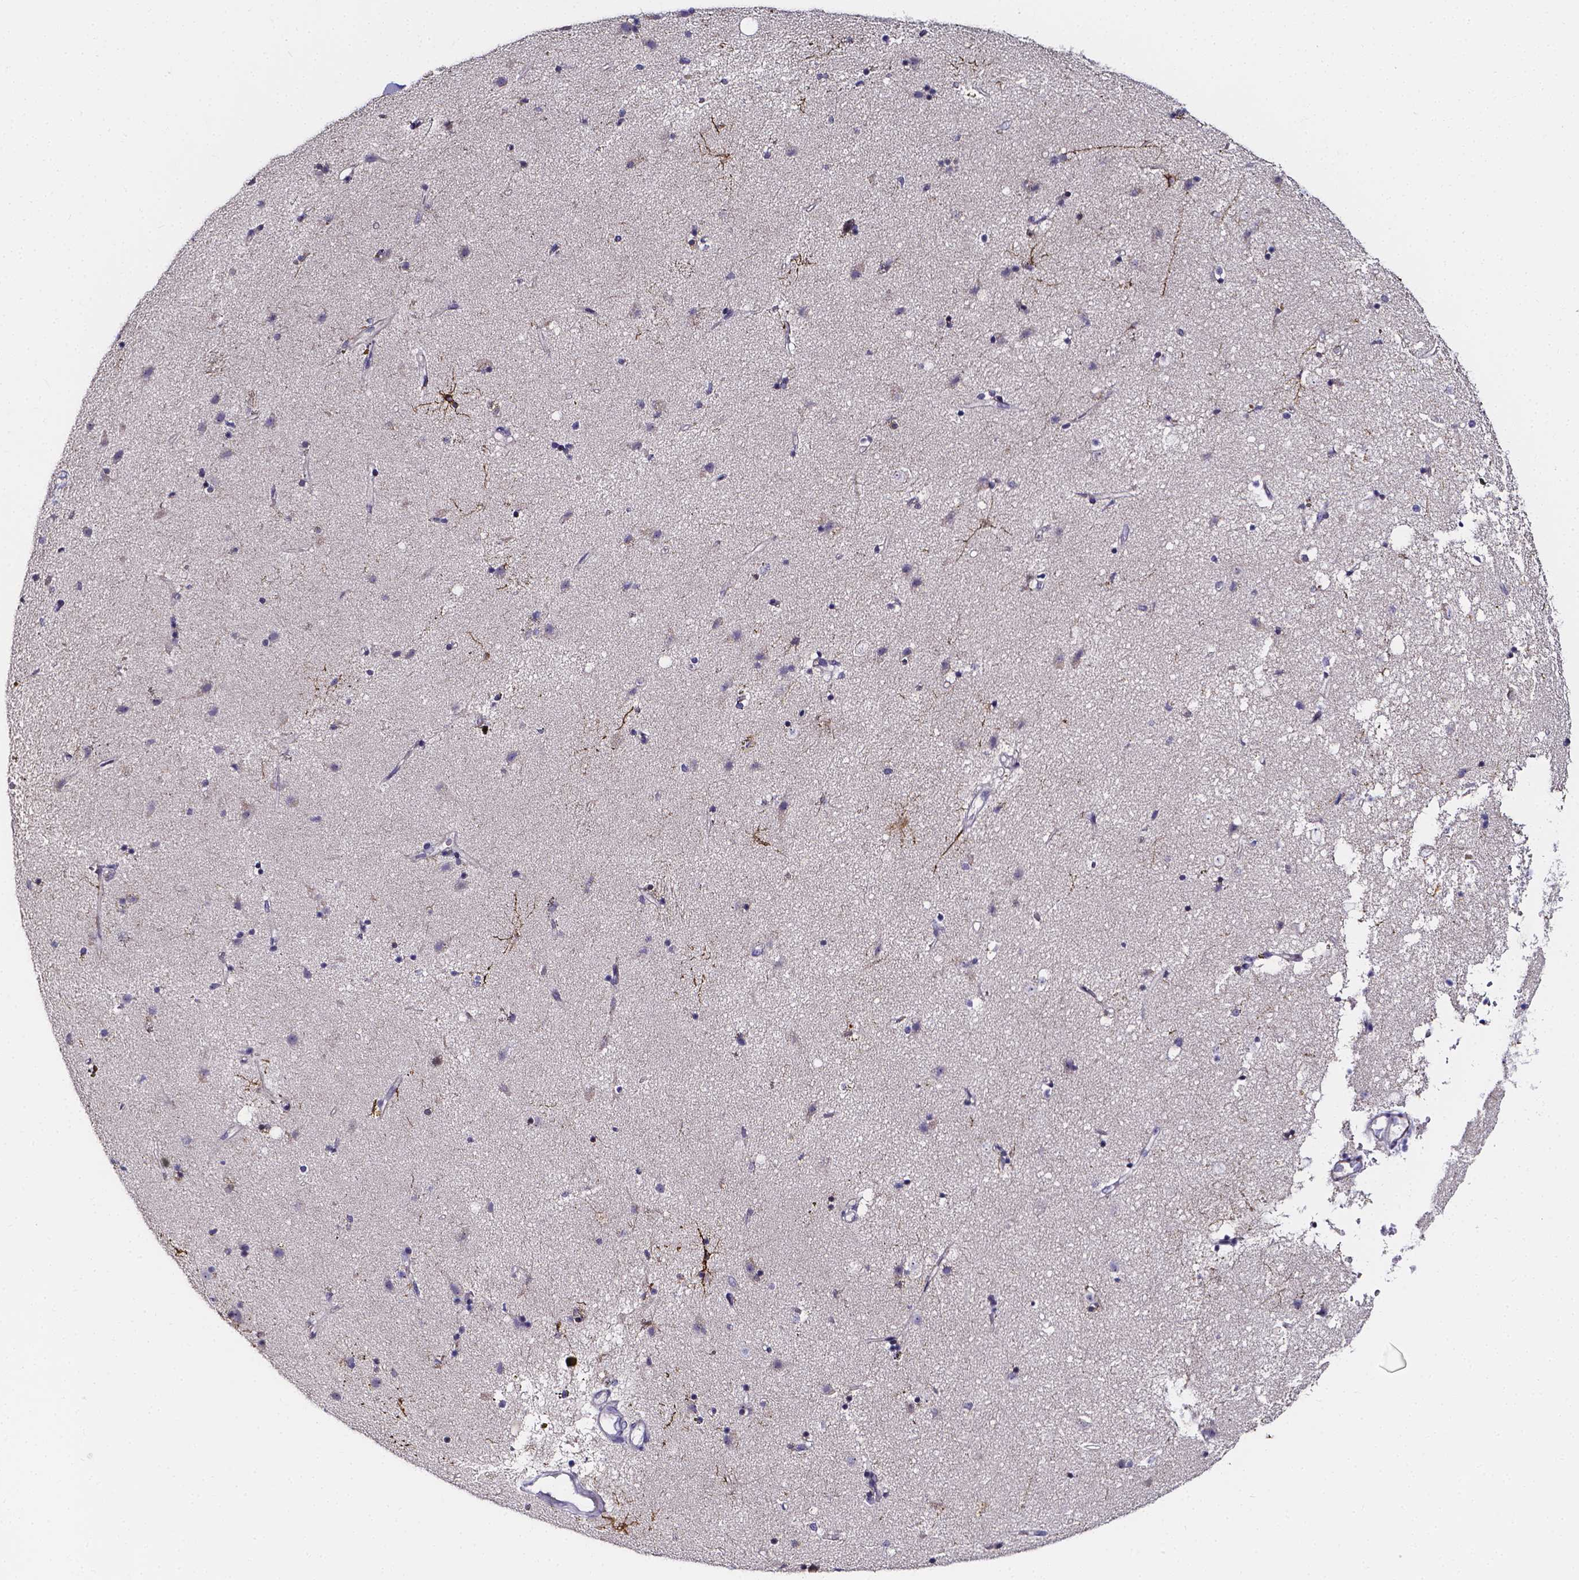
{"staining": {"intensity": "strong", "quantity": "<25%", "location": "cytoplasmic/membranous"}, "tissue": "caudate", "cell_type": "Glial cells", "image_type": "normal", "snomed": [{"axis": "morphology", "description": "Normal tissue, NOS"}, {"axis": "topography", "description": "Lateral ventricle wall"}], "caption": "This histopathology image demonstrates immunohistochemistry staining of benign caudate, with medium strong cytoplasmic/membranous staining in approximately <25% of glial cells.", "gene": "CACNG8", "patient": {"sex": "female", "age": 71}}